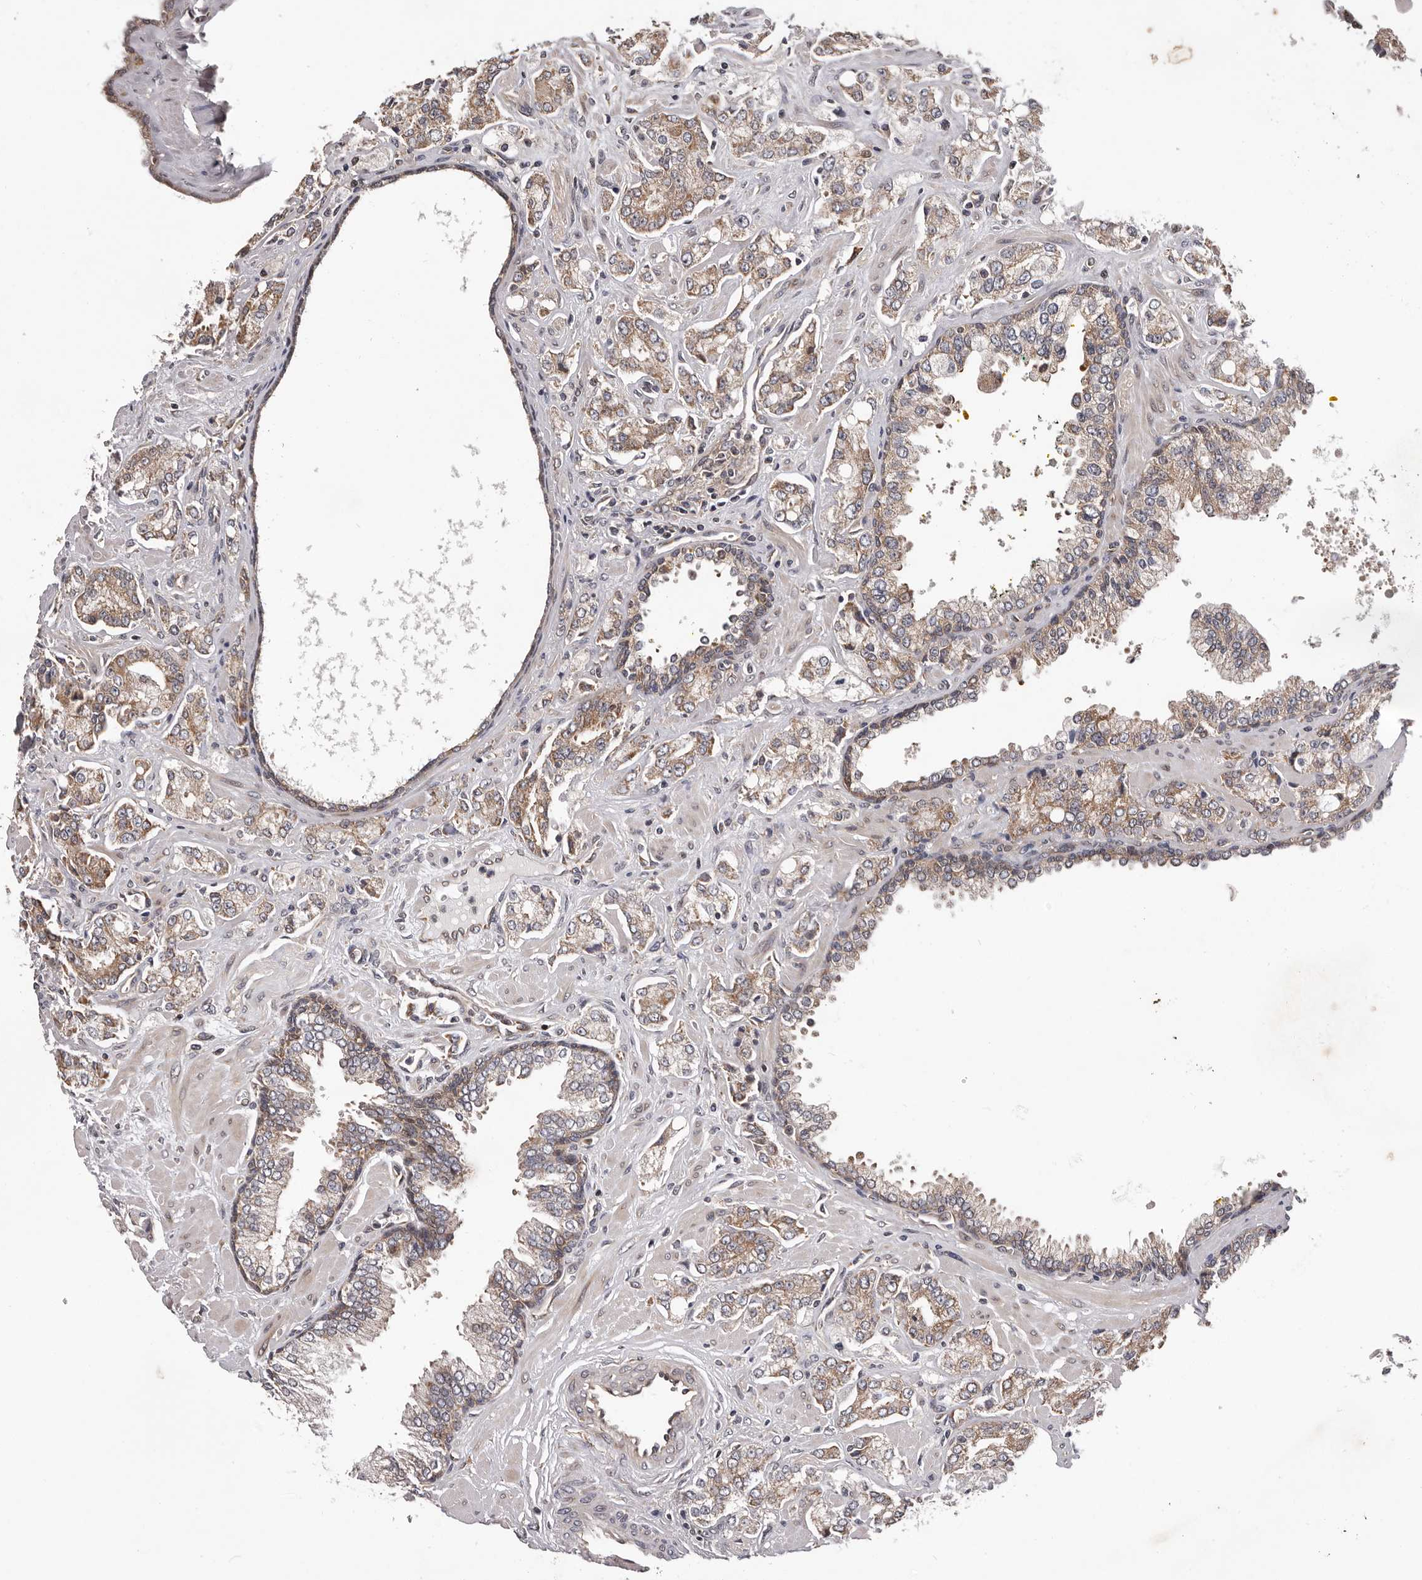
{"staining": {"intensity": "weak", "quantity": ">75%", "location": "cytoplasmic/membranous"}, "tissue": "prostate cancer", "cell_type": "Tumor cells", "image_type": "cancer", "snomed": [{"axis": "morphology", "description": "Adenocarcinoma, High grade"}, {"axis": "topography", "description": "Prostate"}], "caption": "A histopathology image of prostate cancer (high-grade adenocarcinoma) stained for a protein exhibits weak cytoplasmic/membranous brown staining in tumor cells. The protein is stained brown, and the nuclei are stained in blue (DAB (3,3'-diaminobenzidine) IHC with brightfield microscopy, high magnification).", "gene": "VPS37A", "patient": {"sex": "male", "age": 67}}